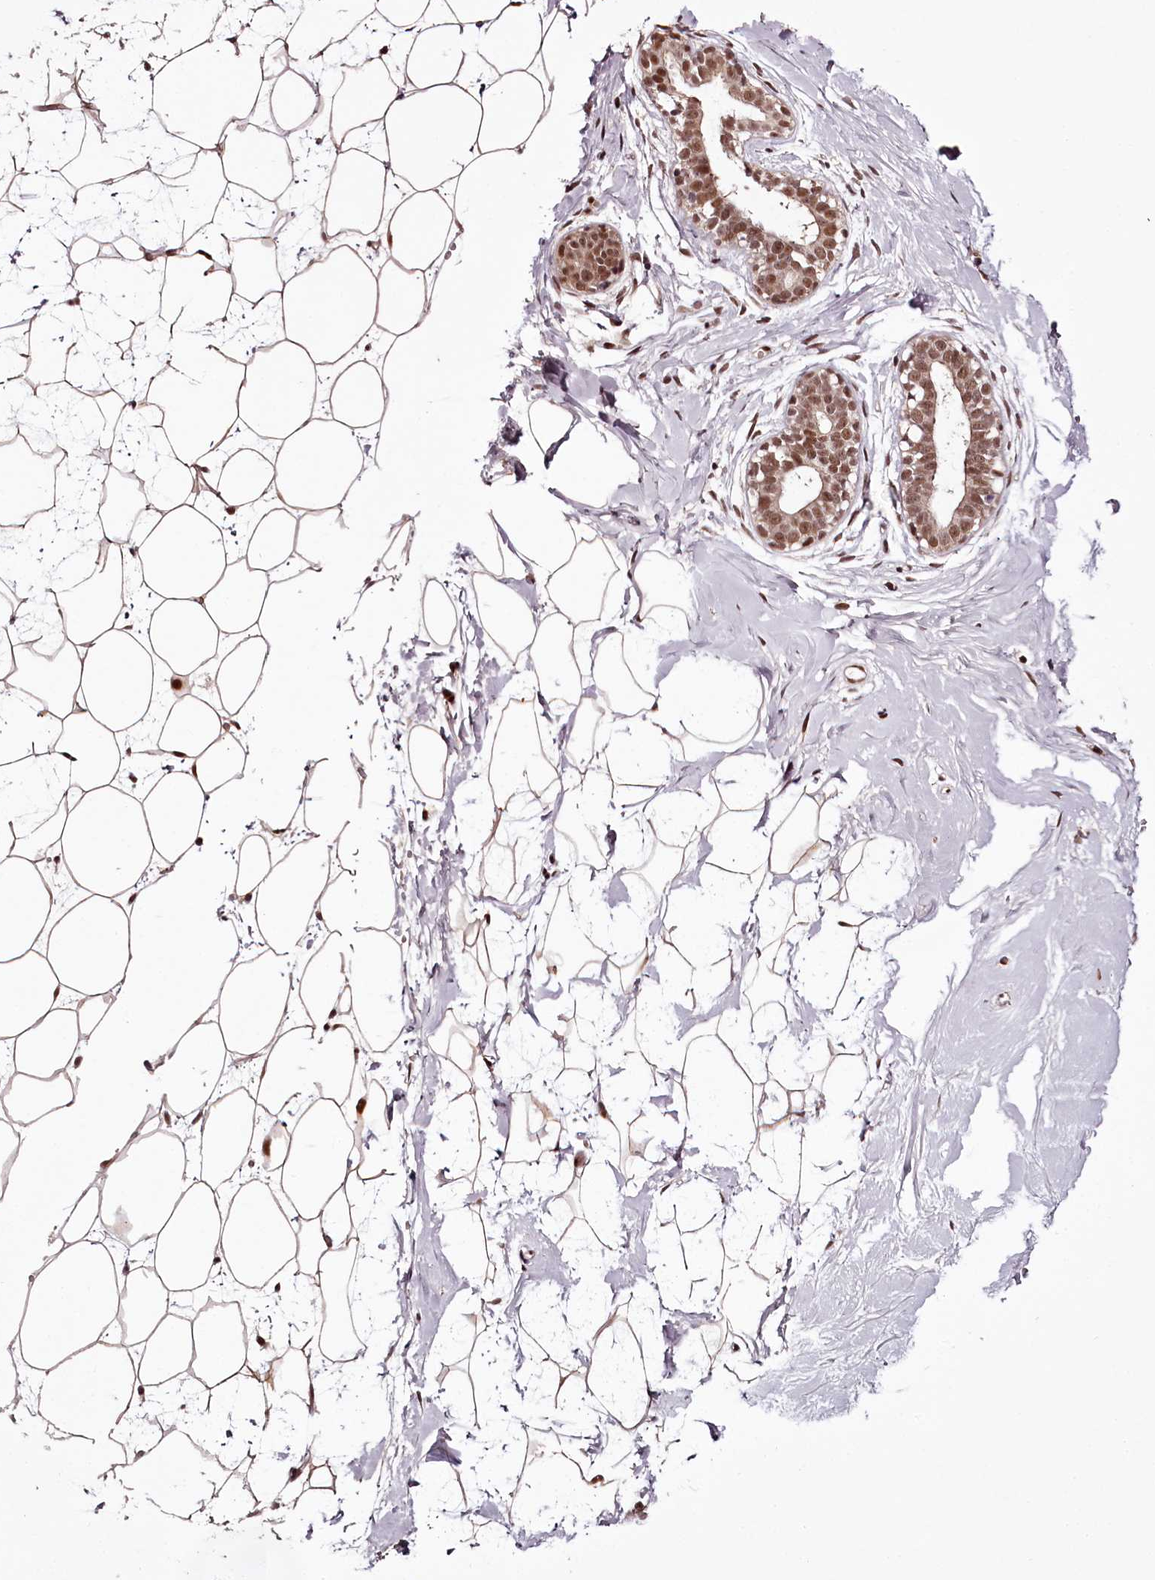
{"staining": {"intensity": "moderate", "quantity": ">75%", "location": "nuclear"}, "tissue": "breast", "cell_type": "Adipocytes", "image_type": "normal", "snomed": [{"axis": "morphology", "description": "Normal tissue, NOS"}, {"axis": "morphology", "description": "Adenoma, NOS"}, {"axis": "topography", "description": "Breast"}], "caption": "Brown immunohistochemical staining in unremarkable human breast displays moderate nuclear positivity in approximately >75% of adipocytes.", "gene": "TTC33", "patient": {"sex": "female", "age": 23}}